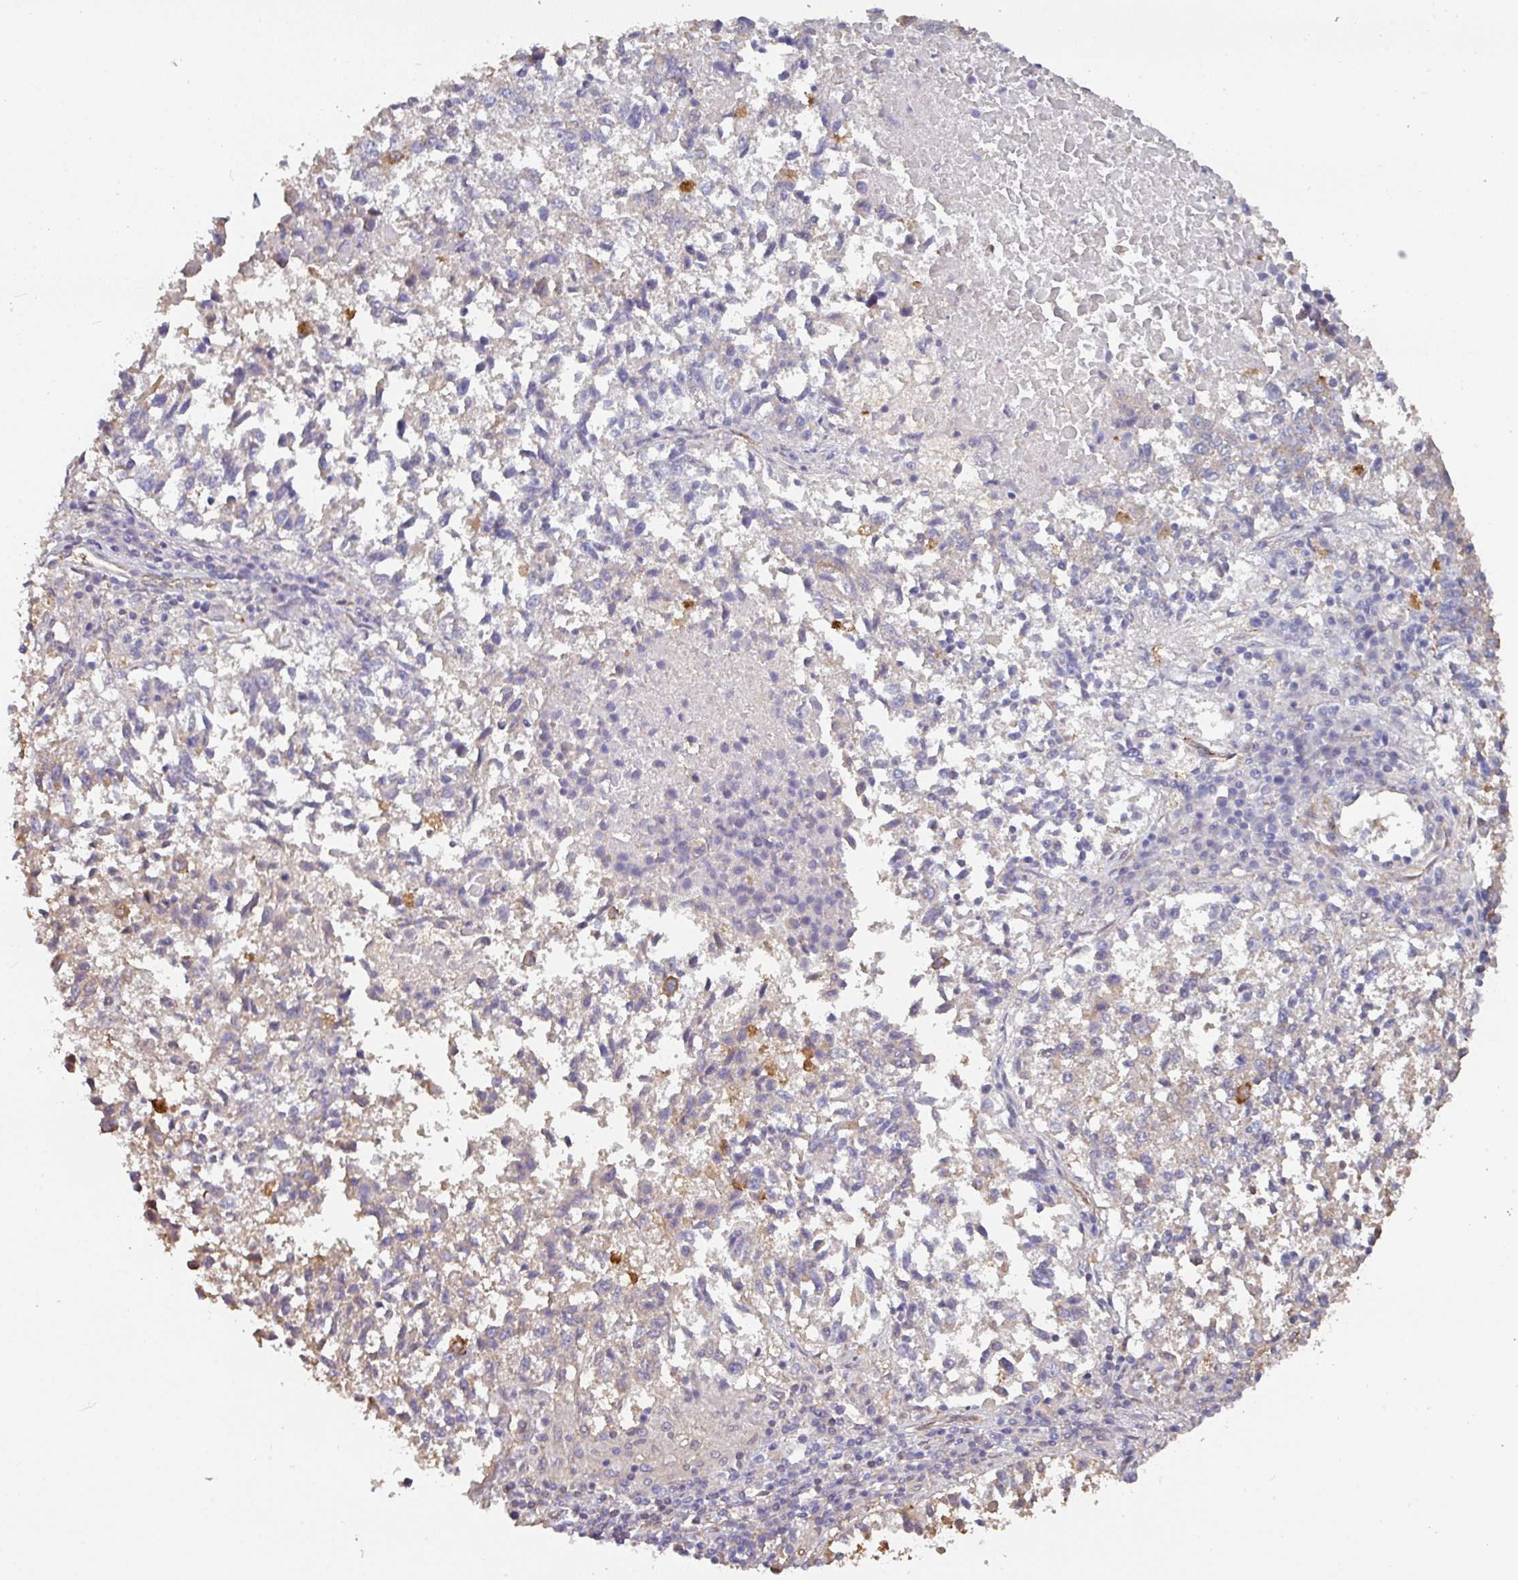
{"staining": {"intensity": "negative", "quantity": "none", "location": "none"}, "tissue": "lung cancer", "cell_type": "Tumor cells", "image_type": "cancer", "snomed": [{"axis": "morphology", "description": "Squamous cell carcinoma, NOS"}, {"axis": "topography", "description": "Lung"}], "caption": "Tumor cells are negative for brown protein staining in lung cancer (squamous cell carcinoma).", "gene": "BEND5", "patient": {"sex": "male", "age": 73}}